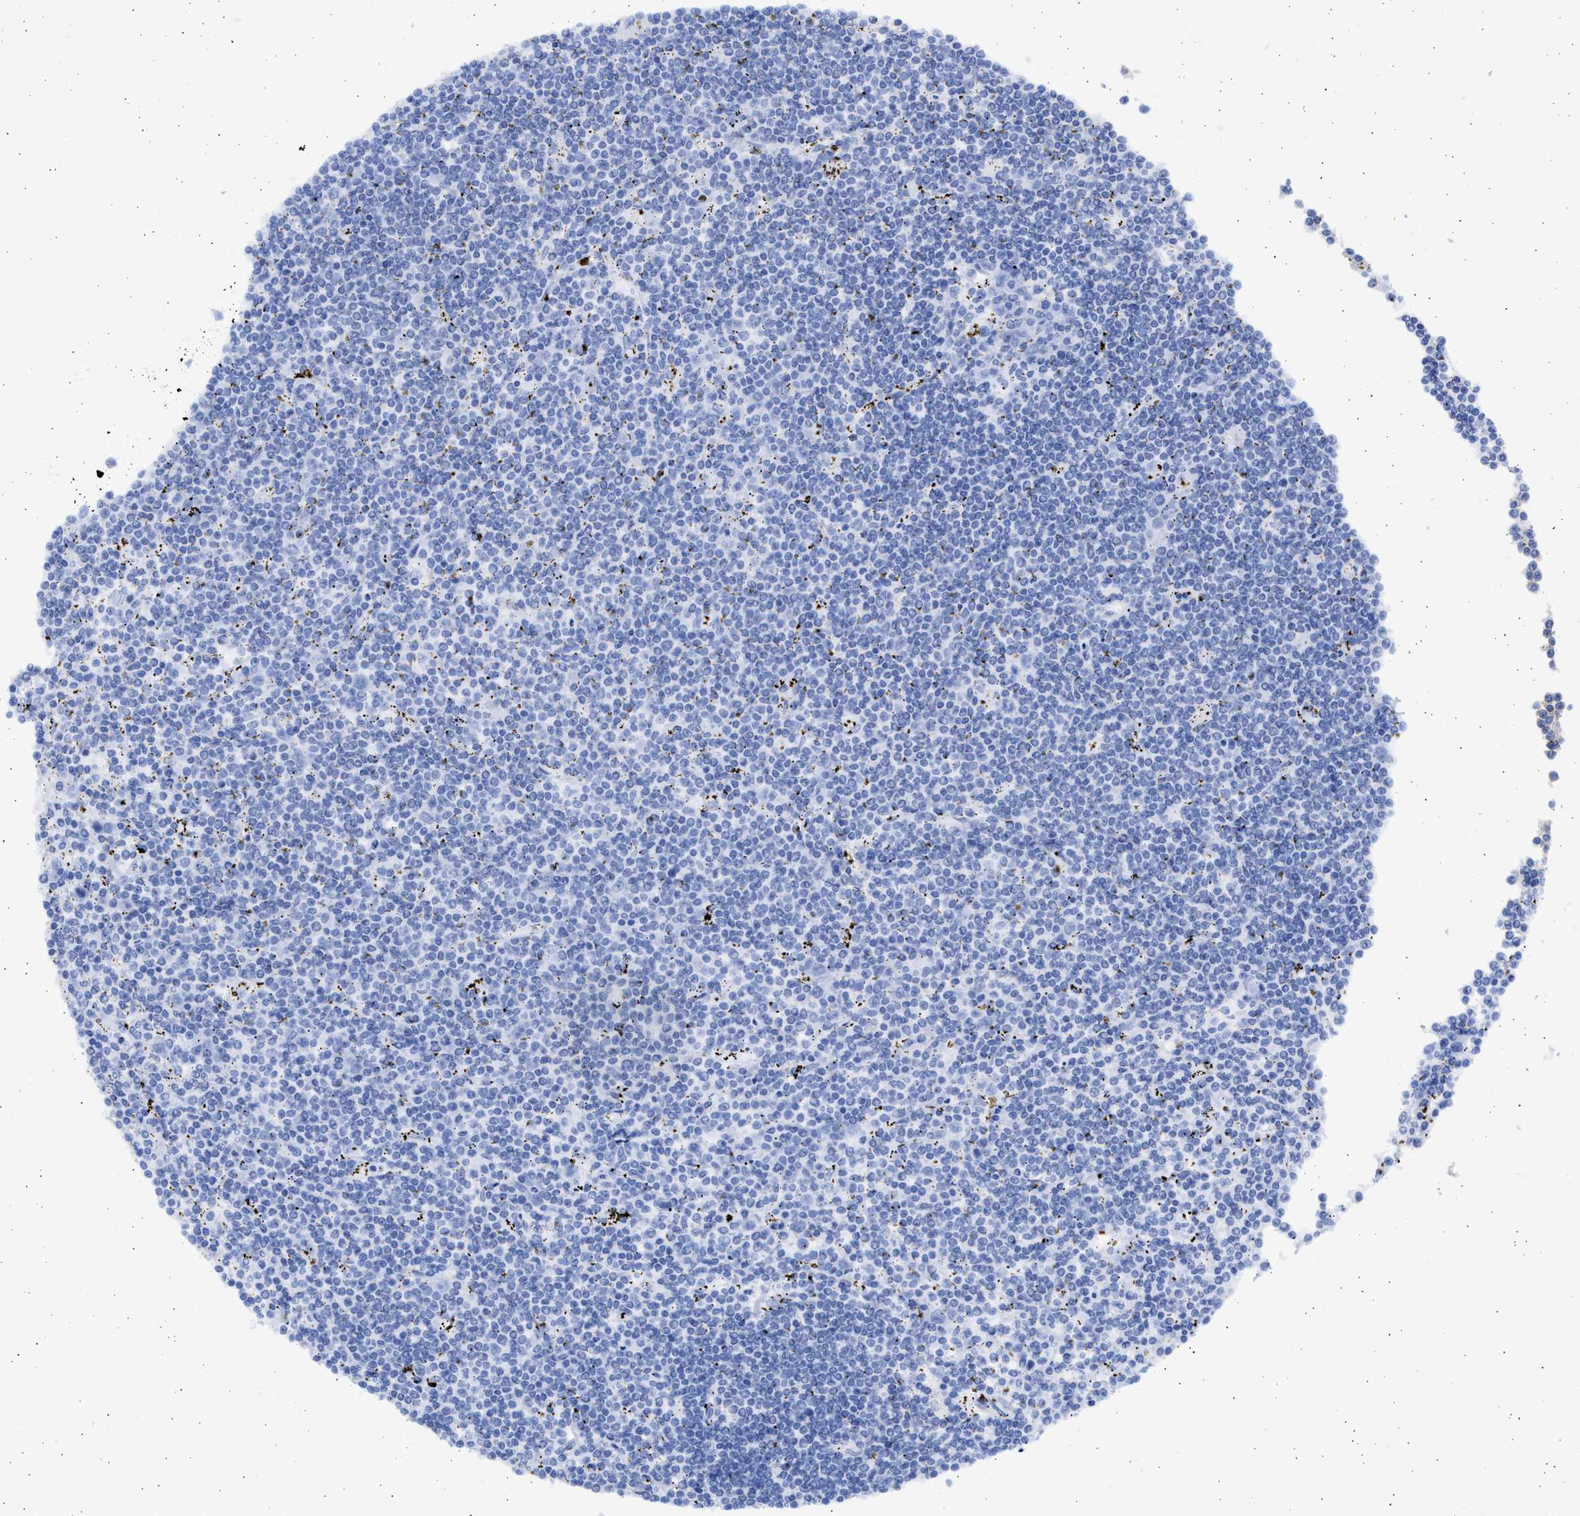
{"staining": {"intensity": "negative", "quantity": "none", "location": "none"}, "tissue": "lymphoma", "cell_type": "Tumor cells", "image_type": "cancer", "snomed": [{"axis": "morphology", "description": "Malignant lymphoma, non-Hodgkin's type, Low grade"}, {"axis": "topography", "description": "Spleen"}], "caption": "Low-grade malignant lymphoma, non-Hodgkin's type was stained to show a protein in brown. There is no significant staining in tumor cells.", "gene": "ALDOC", "patient": {"sex": "male", "age": 76}}